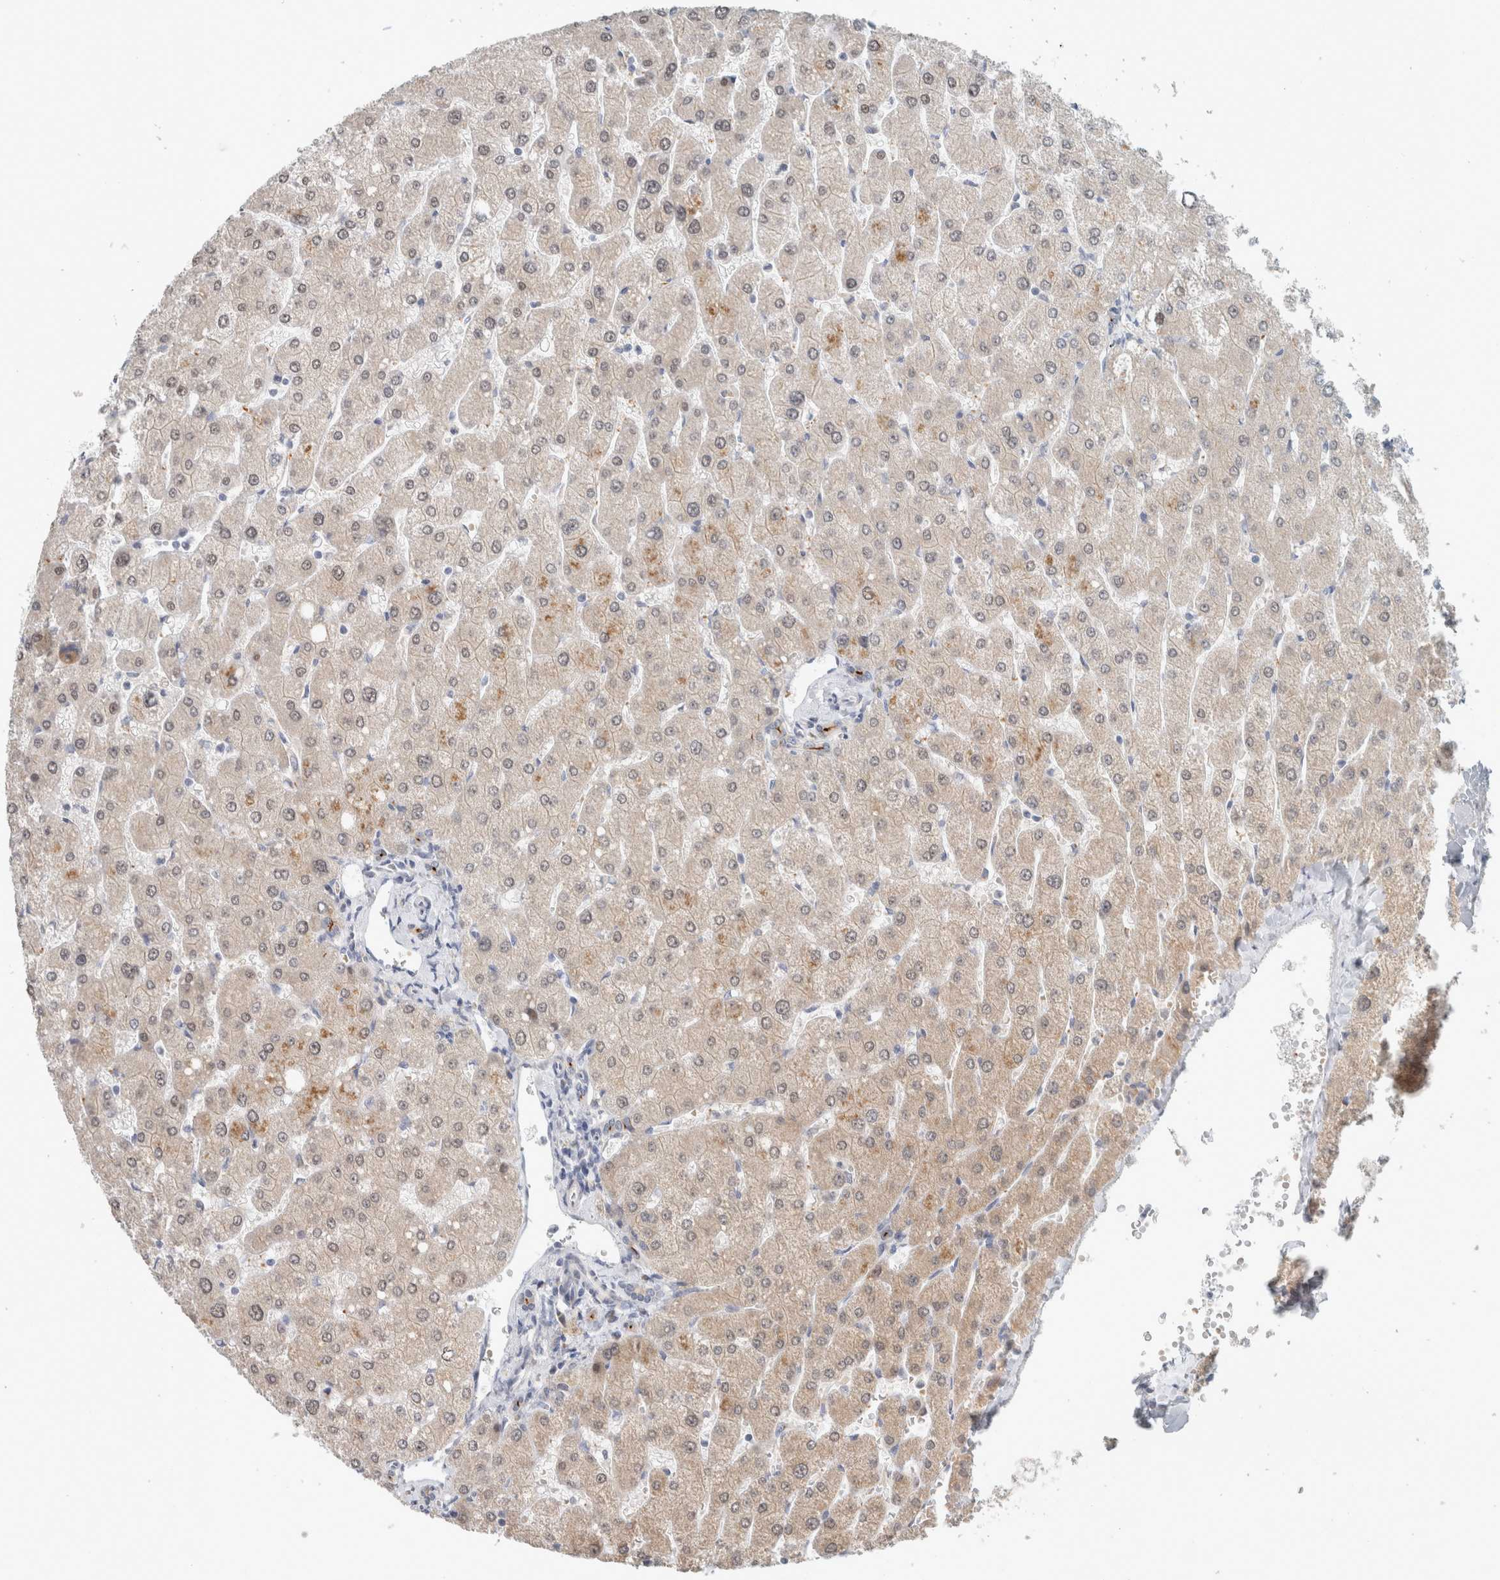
{"staining": {"intensity": "negative", "quantity": "none", "location": "none"}, "tissue": "liver", "cell_type": "Cholangiocytes", "image_type": "normal", "snomed": [{"axis": "morphology", "description": "Normal tissue, NOS"}, {"axis": "topography", "description": "Liver"}], "caption": "A micrograph of liver stained for a protein reveals no brown staining in cholangiocytes.", "gene": "CRAT", "patient": {"sex": "male", "age": 55}}